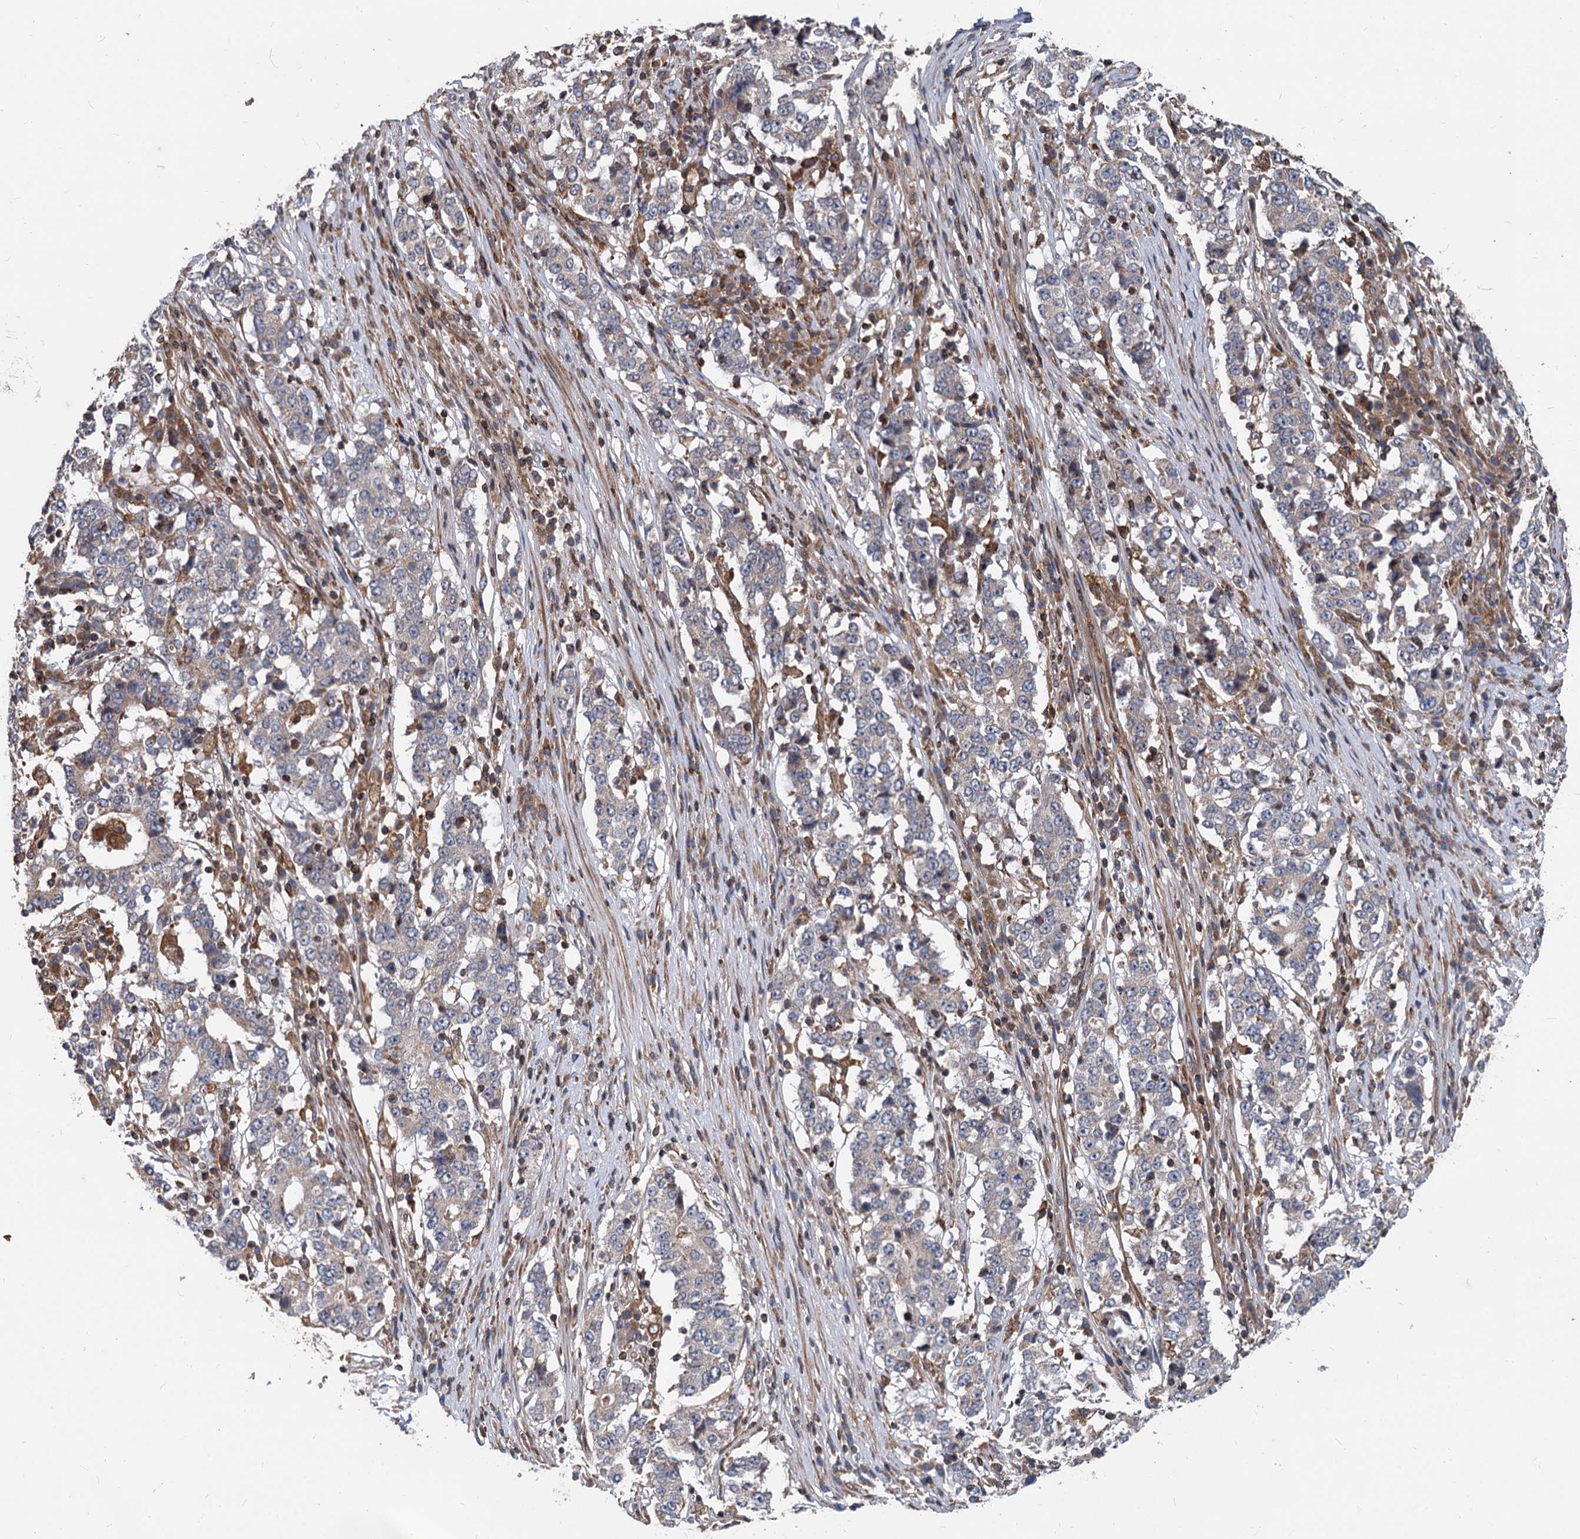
{"staining": {"intensity": "negative", "quantity": "none", "location": "none"}, "tissue": "stomach cancer", "cell_type": "Tumor cells", "image_type": "cancer", "snomed": [{"axis": "morphology", "description": "Adenocarcinoma, NOS"}, {"axis": "topography", "description": "Stomach"}], "caption": "An IHC photomicrograph of stomach adenocarcinoma is shown. There is no staining in tumor cells of stomach adenocarcinoma.", "gene": "STIM1", "patient": {"sex": "male", "age": 59}}